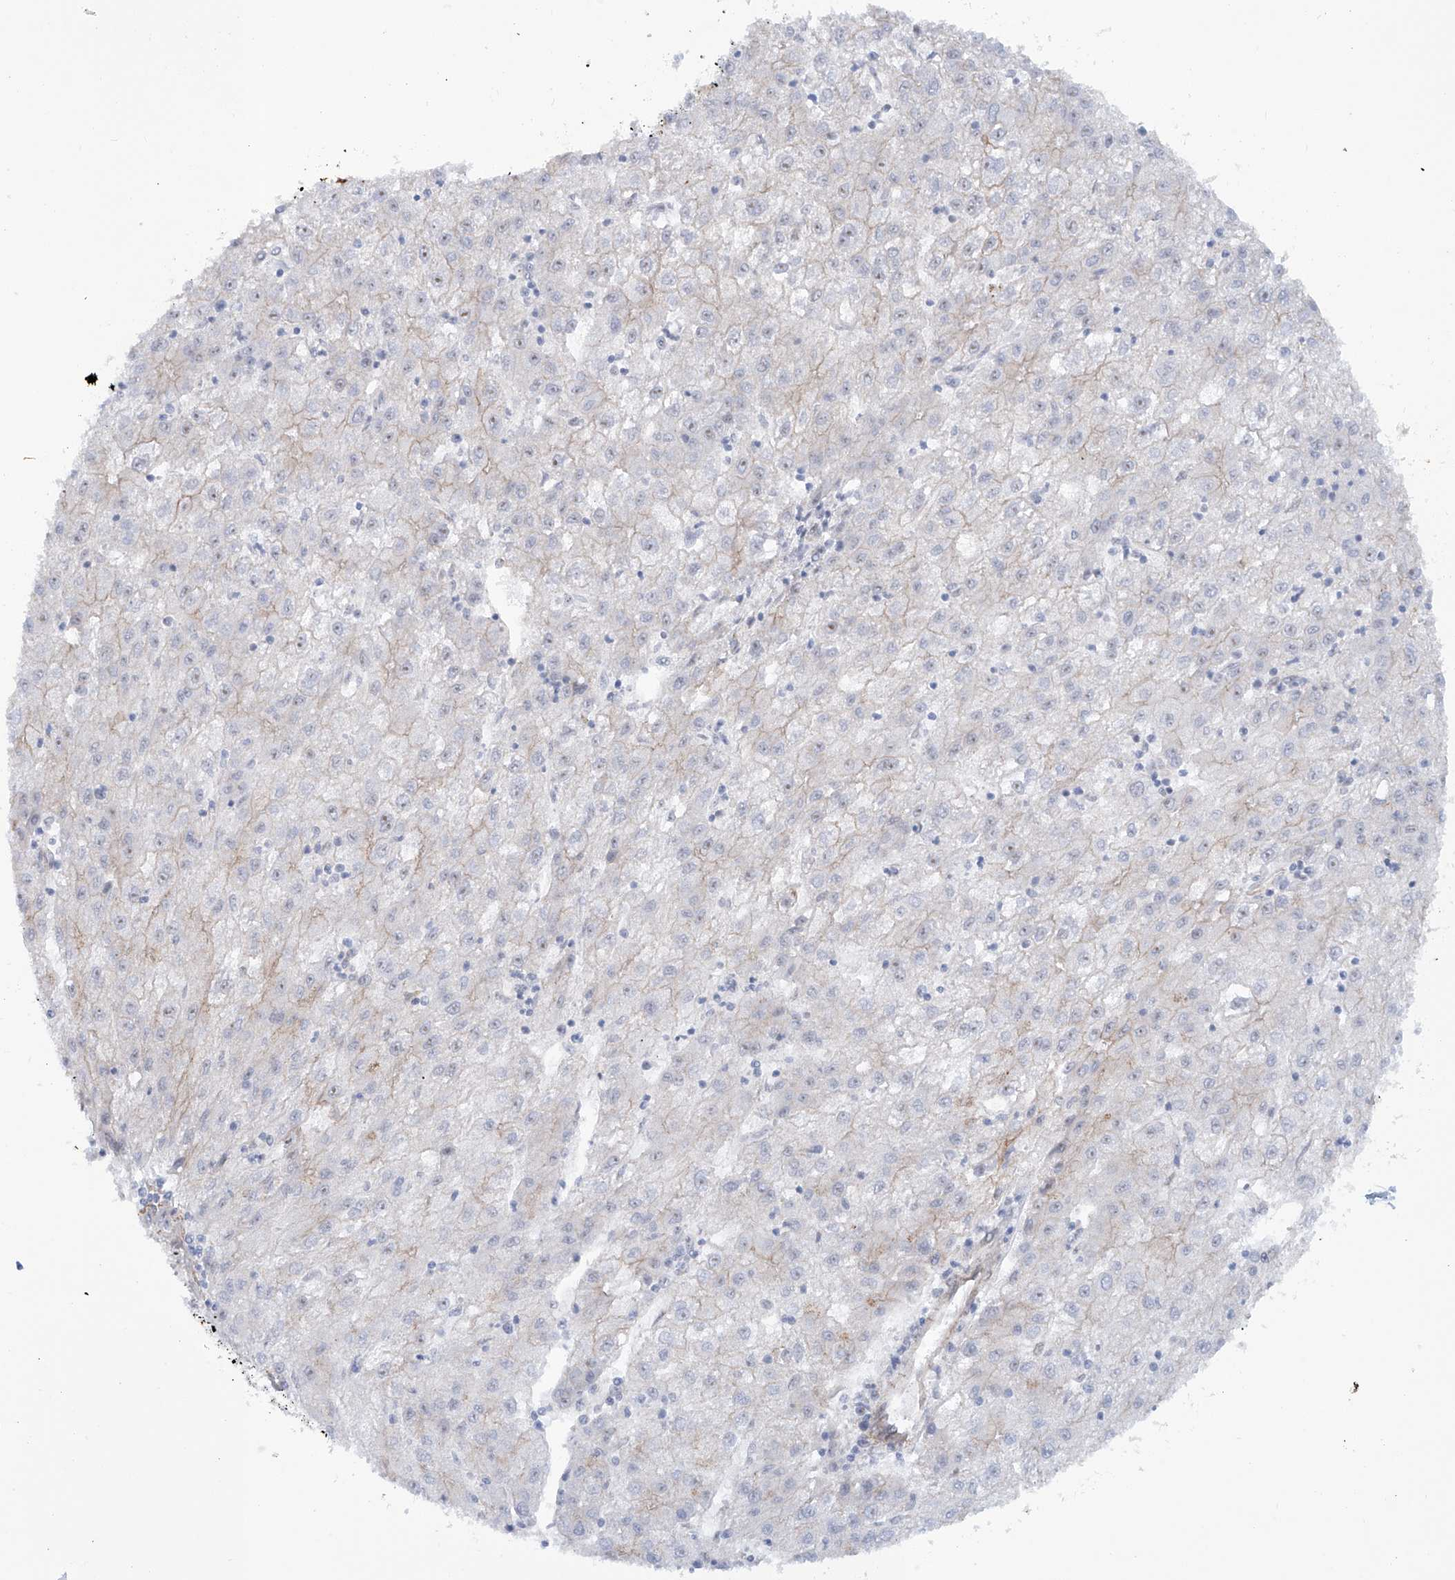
{"staining": {"intensity": "weak", "quantity": "<25%", "location": "cytoplasmic/membranous"}, "tissue": "liver cancer", "cell_type": "Tumor cells", "image_type": "cancer", "snomed": [{"axis": "morphology", "description": "Carcinoma, Hepatocellular, NOS"}, {"axis": "topography", "description": "Liver"}], "caption": "This is an IHC histopathology image of liver hepatocellular carcinoma. There is no staining in tumor cells.", "gene": "ZNF490", "patient": {"sex": "male", "age": 72}}